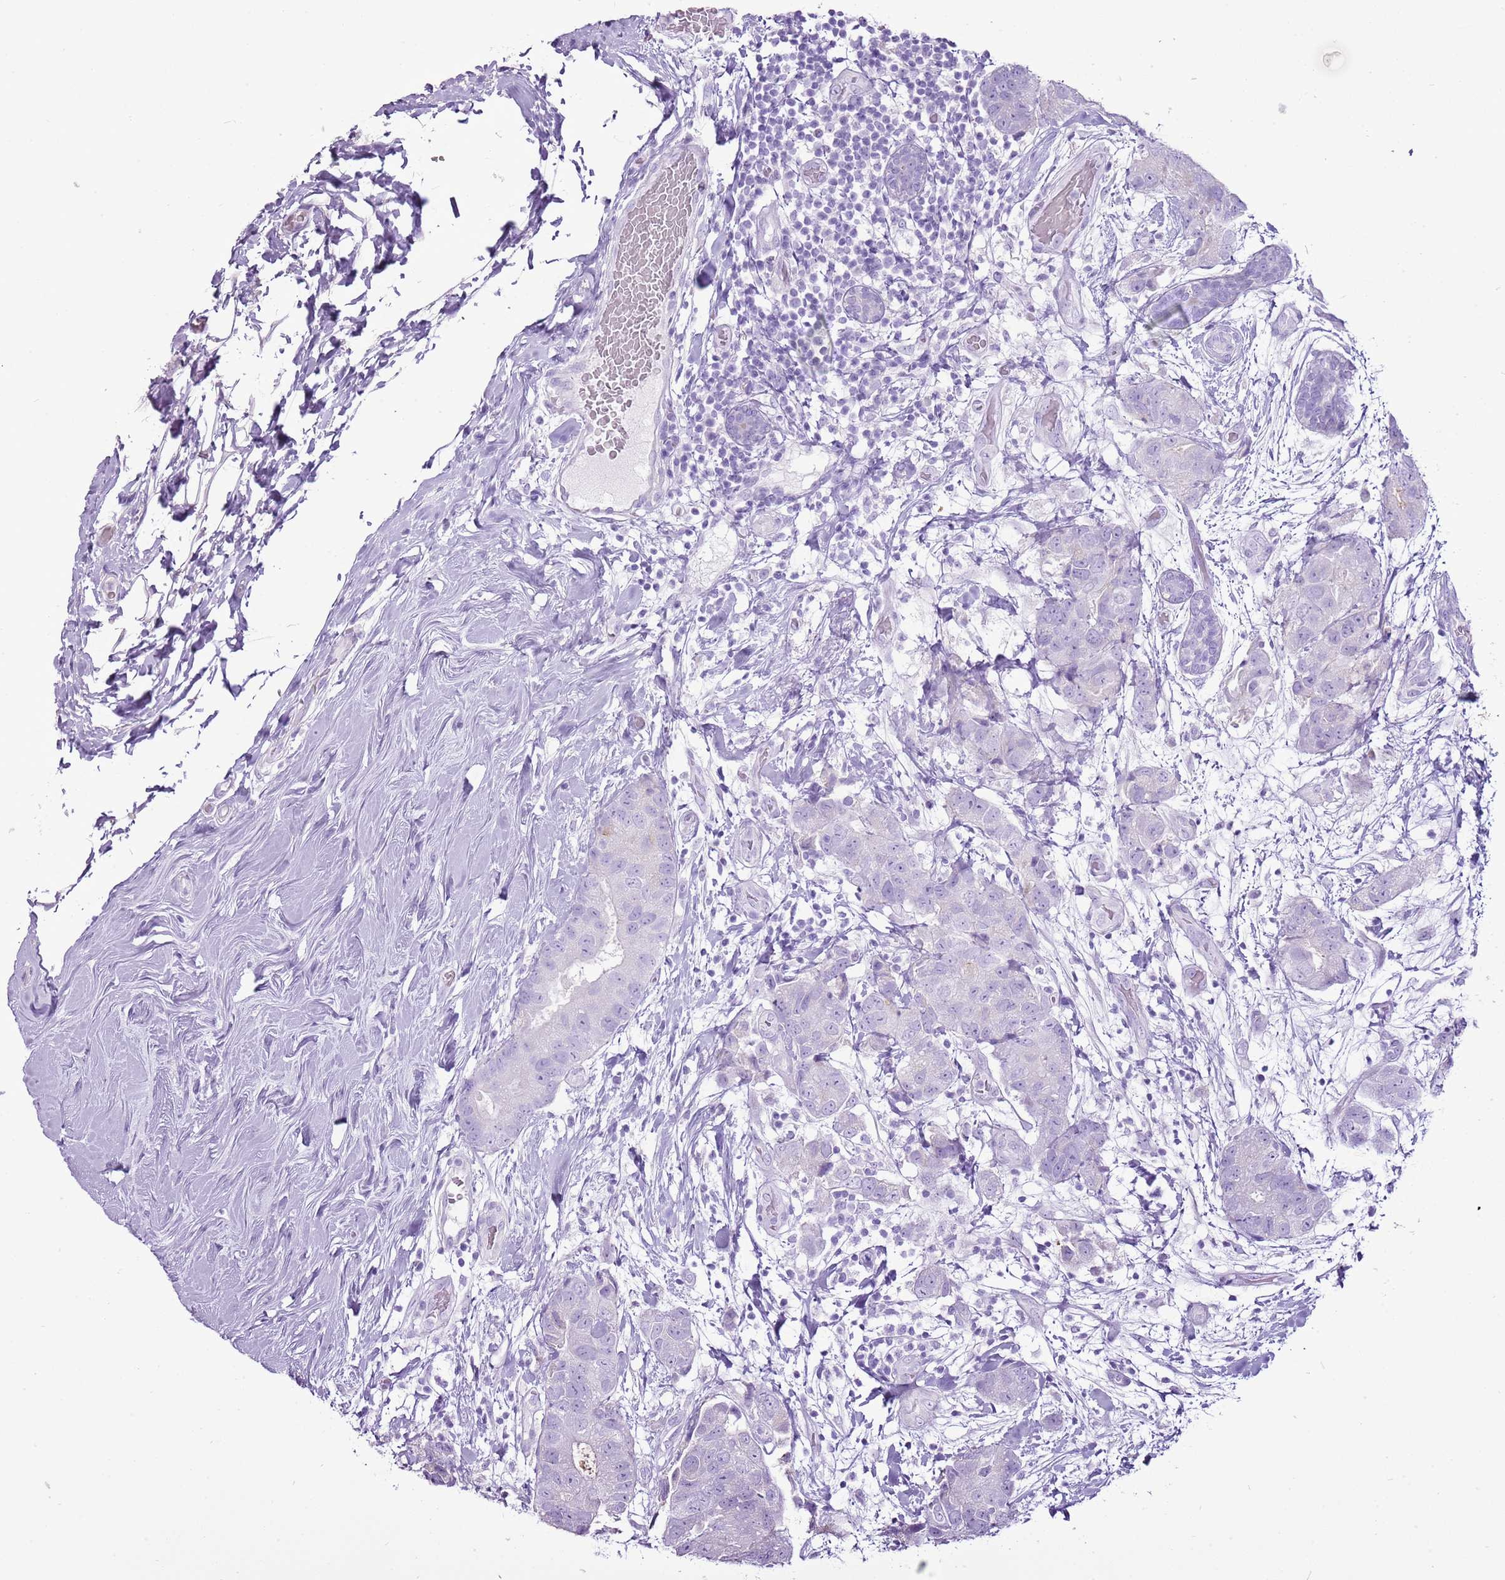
{"staining": {"intensity": "negative", "quantity": "none", "location": "none"}, "tissue": "breast cancer", "cell_type": "Tumor cells", "image_type": "cancer", "snomed": [{"axis": "morphology", "description": "Duct carcinoma"}, {"axis": "topography", "description": "Breast"}], "caption": "DAB (3,3'-diaminobenzidine) immunohistochemical staining of human breast invasive ductal carcinoma reveals no significant positivity in tumor cells. The staining is performed using DAB (3,3'-diaminobenzidine) brown chromogen with nuclei counter-stained in using hematoxylin.", "gene": "CNFN", "patient": {"sex": "female", "age": 62}}